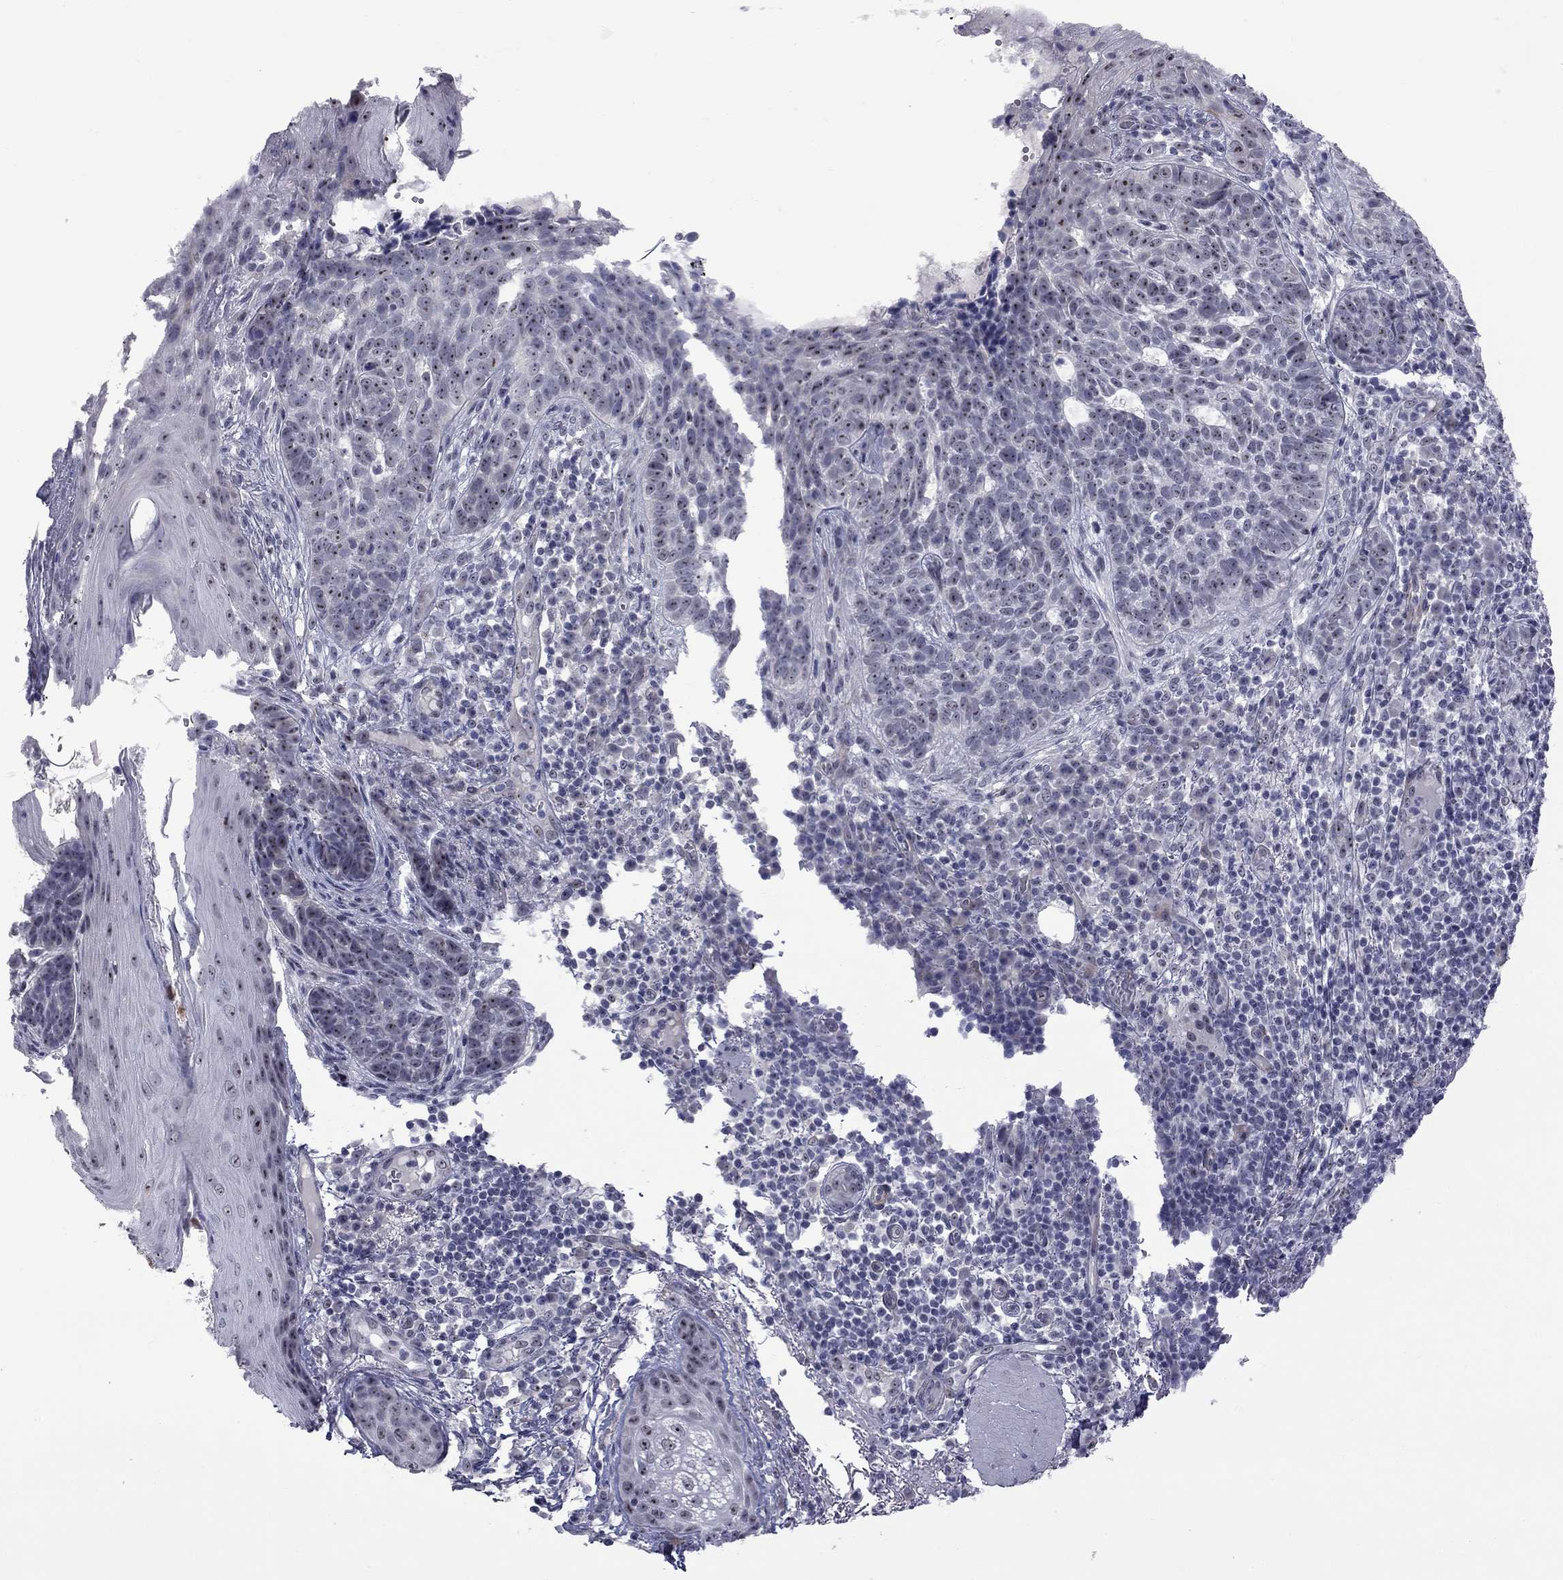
{"staining": {"intensity": "moderate", "quantity": "25%-75%", "location": "nuclear"}, "tissue": "skin cancer", "cell_type": "Tumor cells", "image_type": "cancer", "snomed": [{"axis": "morphology", "description": "Basal cell carcinoma"}, {"axis": "topography", "description": "Skin"}], "caption": "Immunohistochemistry (IHC) of basal cell carcinoma (skin) exhibits medium levels of moderate nuclear staining in approximately 25%-75% of tumor cells.", "gene": "GSG1L", "patient": {"sex": "female", "age": 69}}